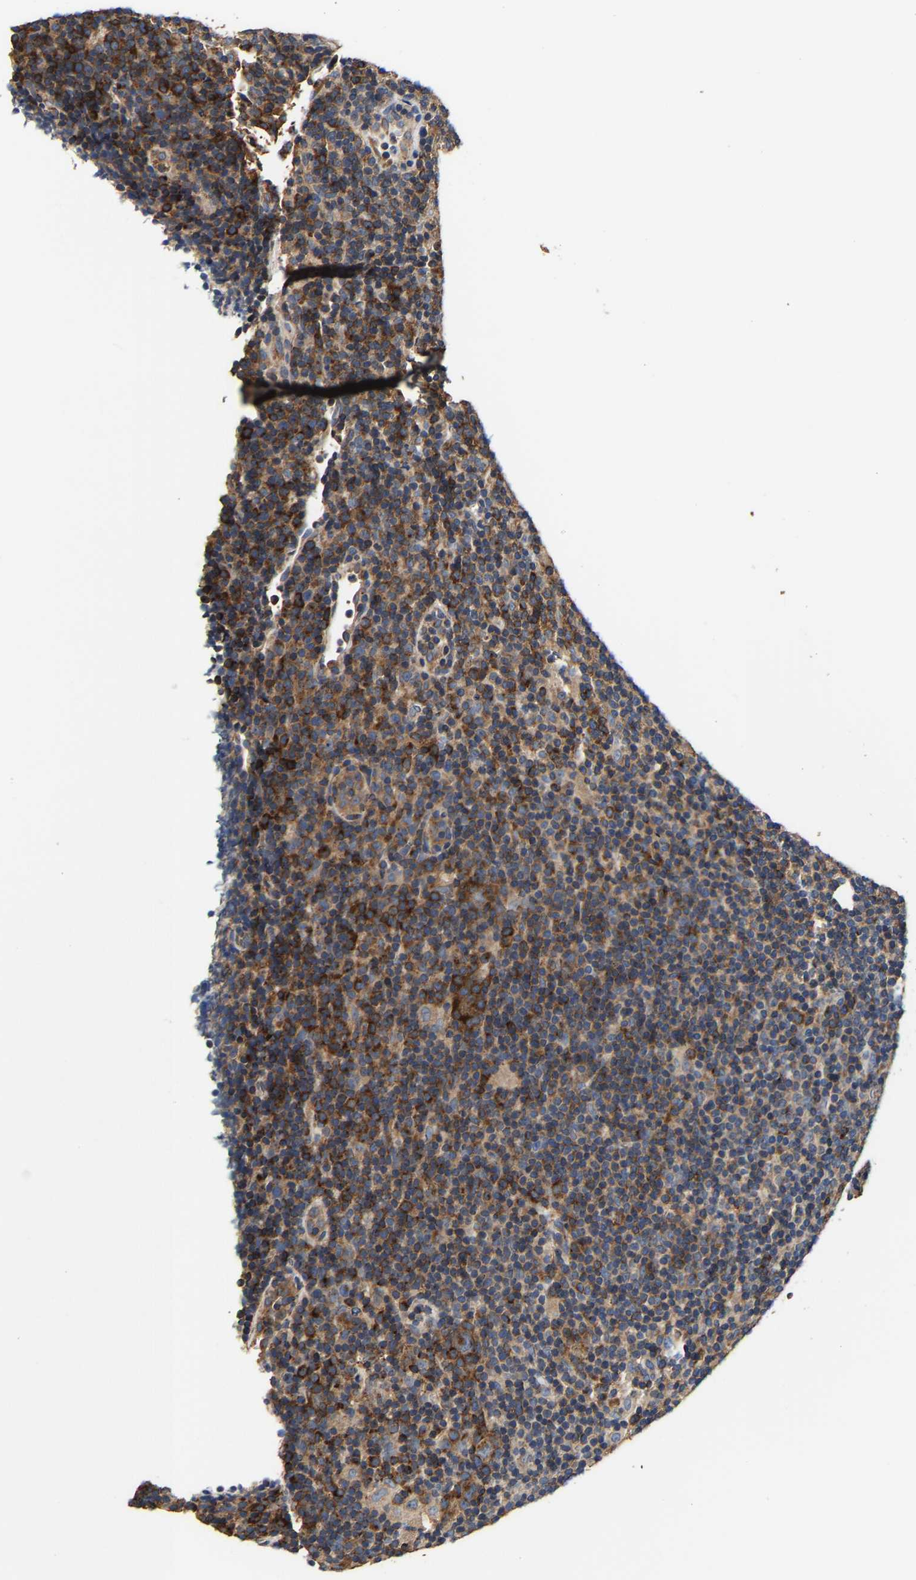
{"staining": {"intensity": "moderate", "quantity": "25%-75%", "location": "cytoplasmic/membranous"}, "tissue": "lymphoma", "cell_type": "Tumor cells", "image_type": "cancer", "snomed": [{"axis": "morphology", "description": "Hodgkin's disease, NOS"}, {"axis": "topography", "description": "Lymph node"}], "caption": "Protein analysis of Hodgkin's disease tissue reveals moderate cytoplasmic/membranous positivity in approximately 25%-75% of tumor cells.", "gene": "LRBA", "patient": {"sex": "female", "age": 57}}